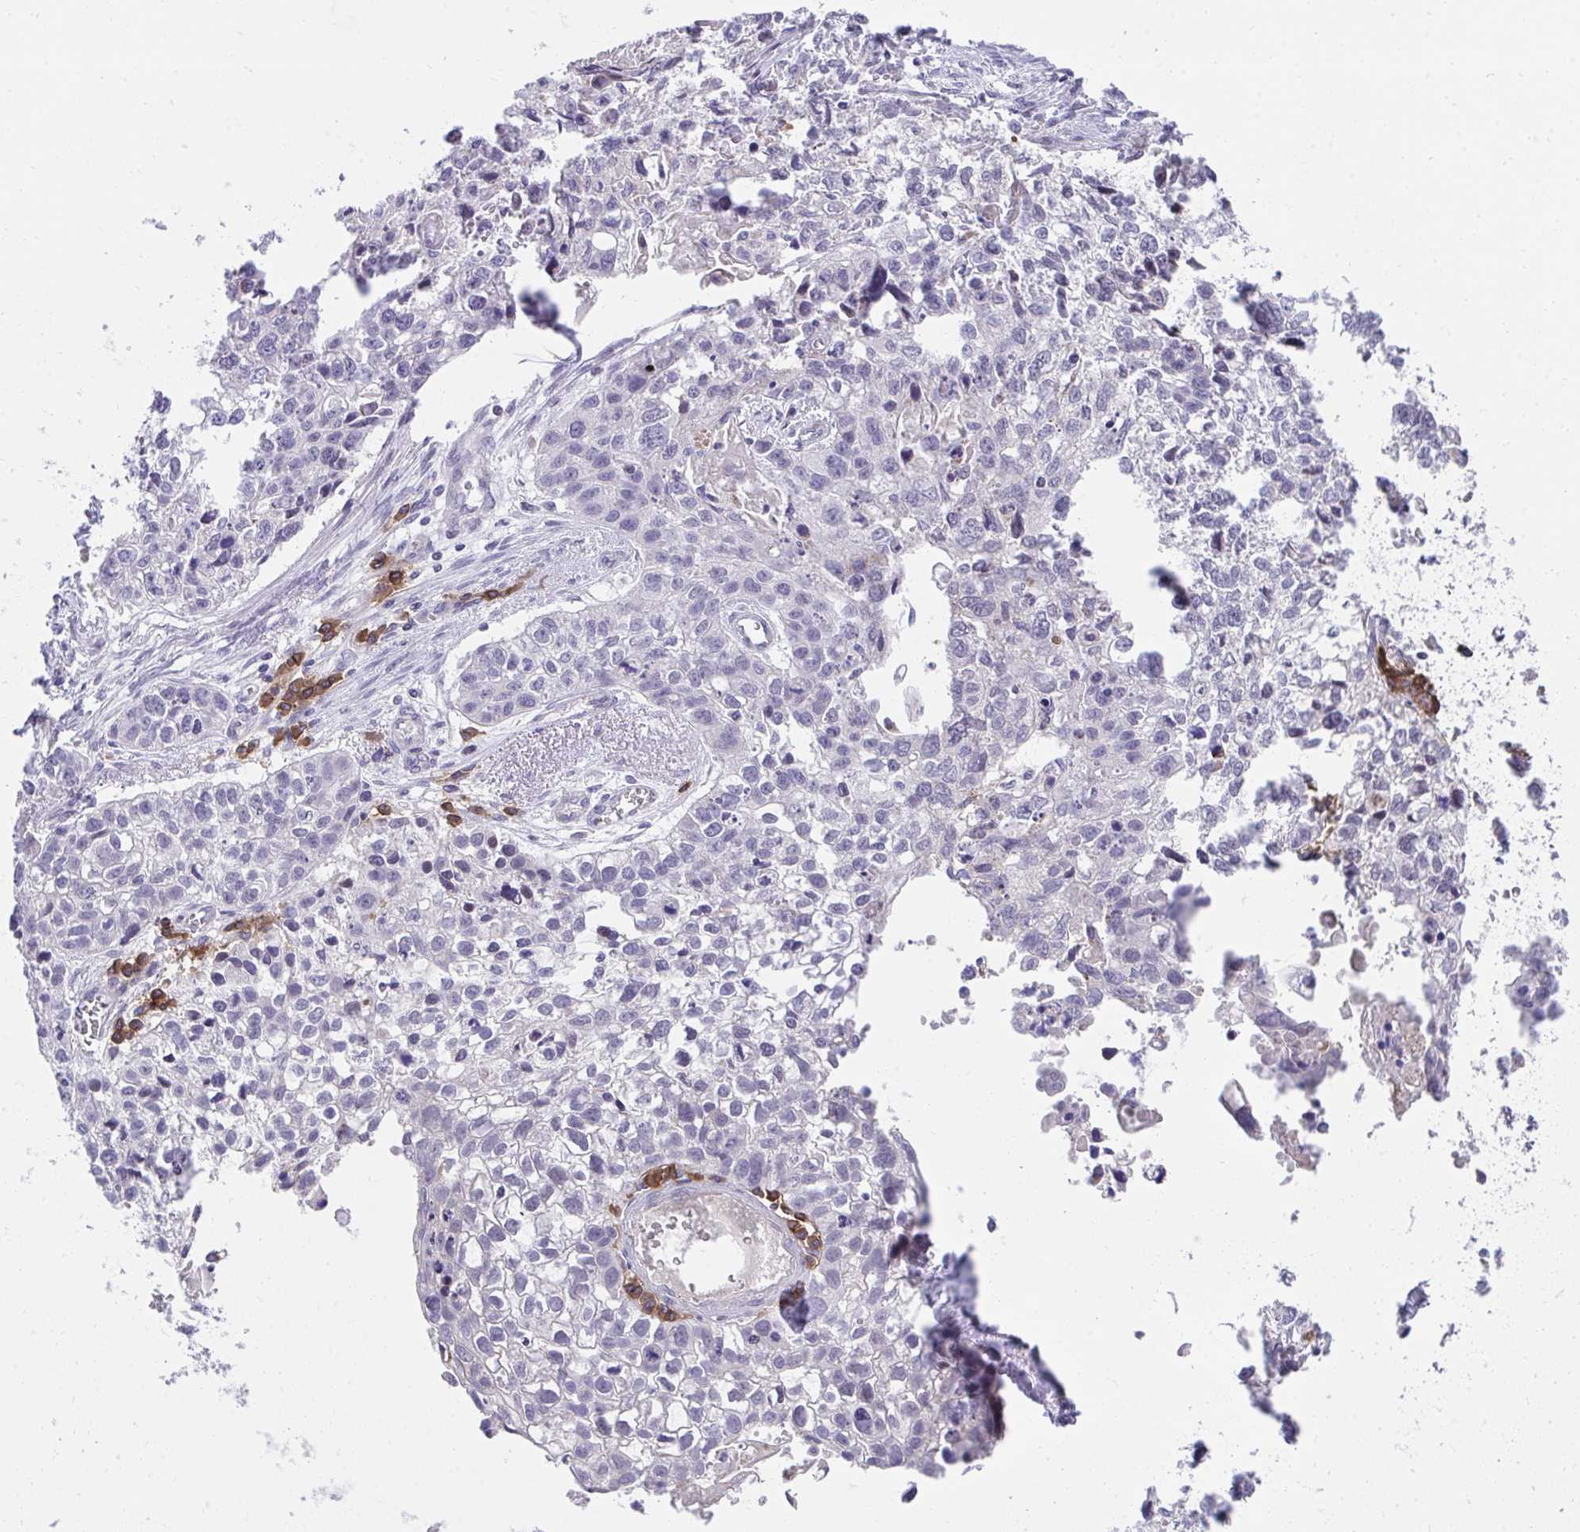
{"staining": {"intensity": "negative", "quantity": "none", "location": "none"}, "tissue": "lung cancer", "cell_type": "Tumor cells", "image_type": "cancer", "snomed": [{"axis": "morphology", "description": "Squamous cell carcinoma, NOS"}, {"axis": "topography", "description": "Lung"}], "caption": "A high-resolution photomicrograph shows IHC staining of lung cancer (squamous cell carcinoma), which exhibits no significant expression in tumor cells.", "gene": "SLAMF7", "patient": {"sex": "male", "age": 74}}